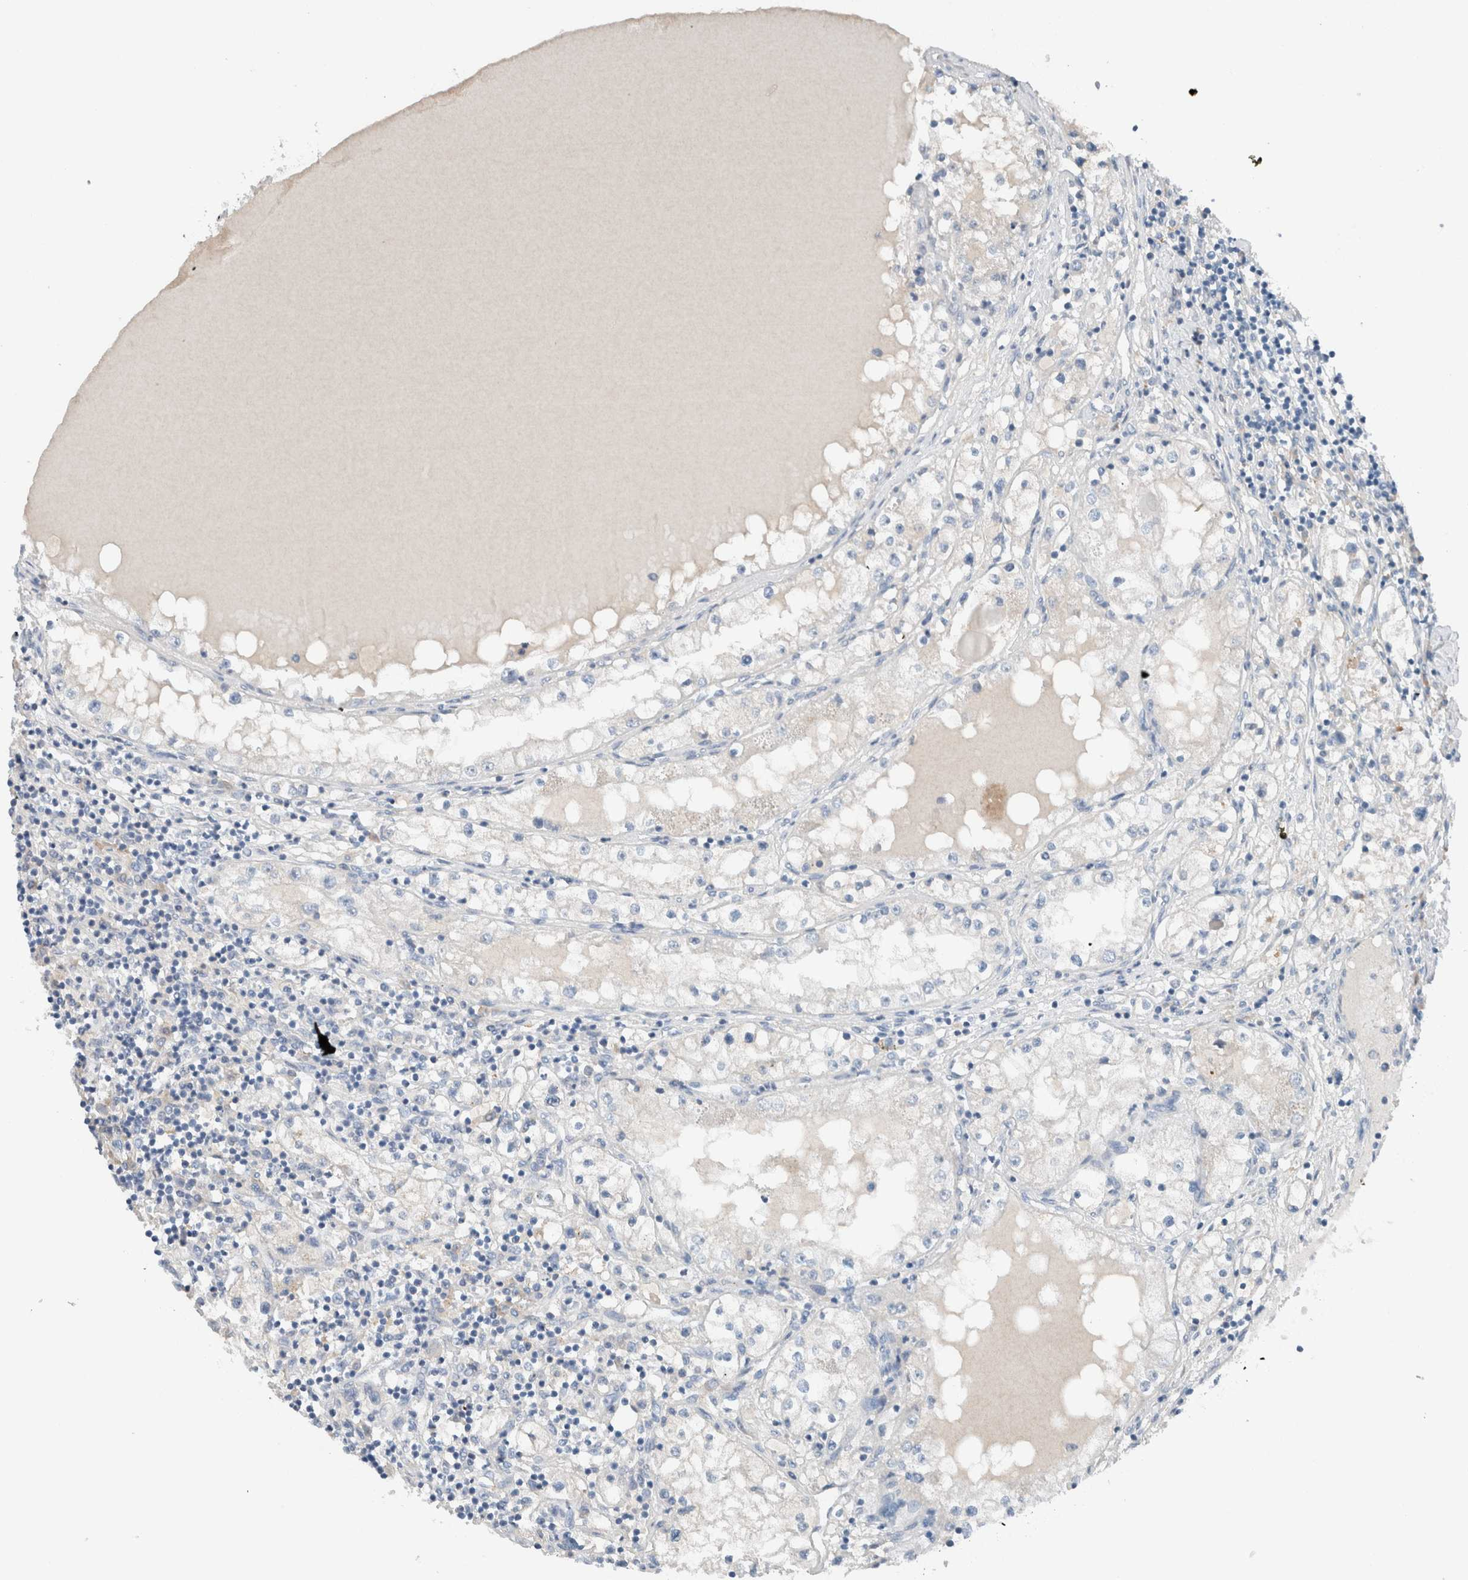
{"staining": {"intensity": "negative", "quantity": "none", "location": "none"}, "tissue": "renal cancer", "cell_type": "Tumor cells", "image_type": "cancer", "snomed": [{"axis": "morphology", "description": "Adenocarcinoma, NOS"}, {"axis": "topography", "description": "Kidney"}], "caption": "Immunohistochemistry (IHC) of human renal cancer (adenocarcinoma) exhibits no expression in tumor cells. The staining was performed using DAB (3,3'-diaminobenzidine) to visualize the protein expression in brown, while the nuclei were stained in blue with hematoxylin (Magnification: 20x).", "gene": "DUOX1", "patient": {"sex": "male", "age": 68}}